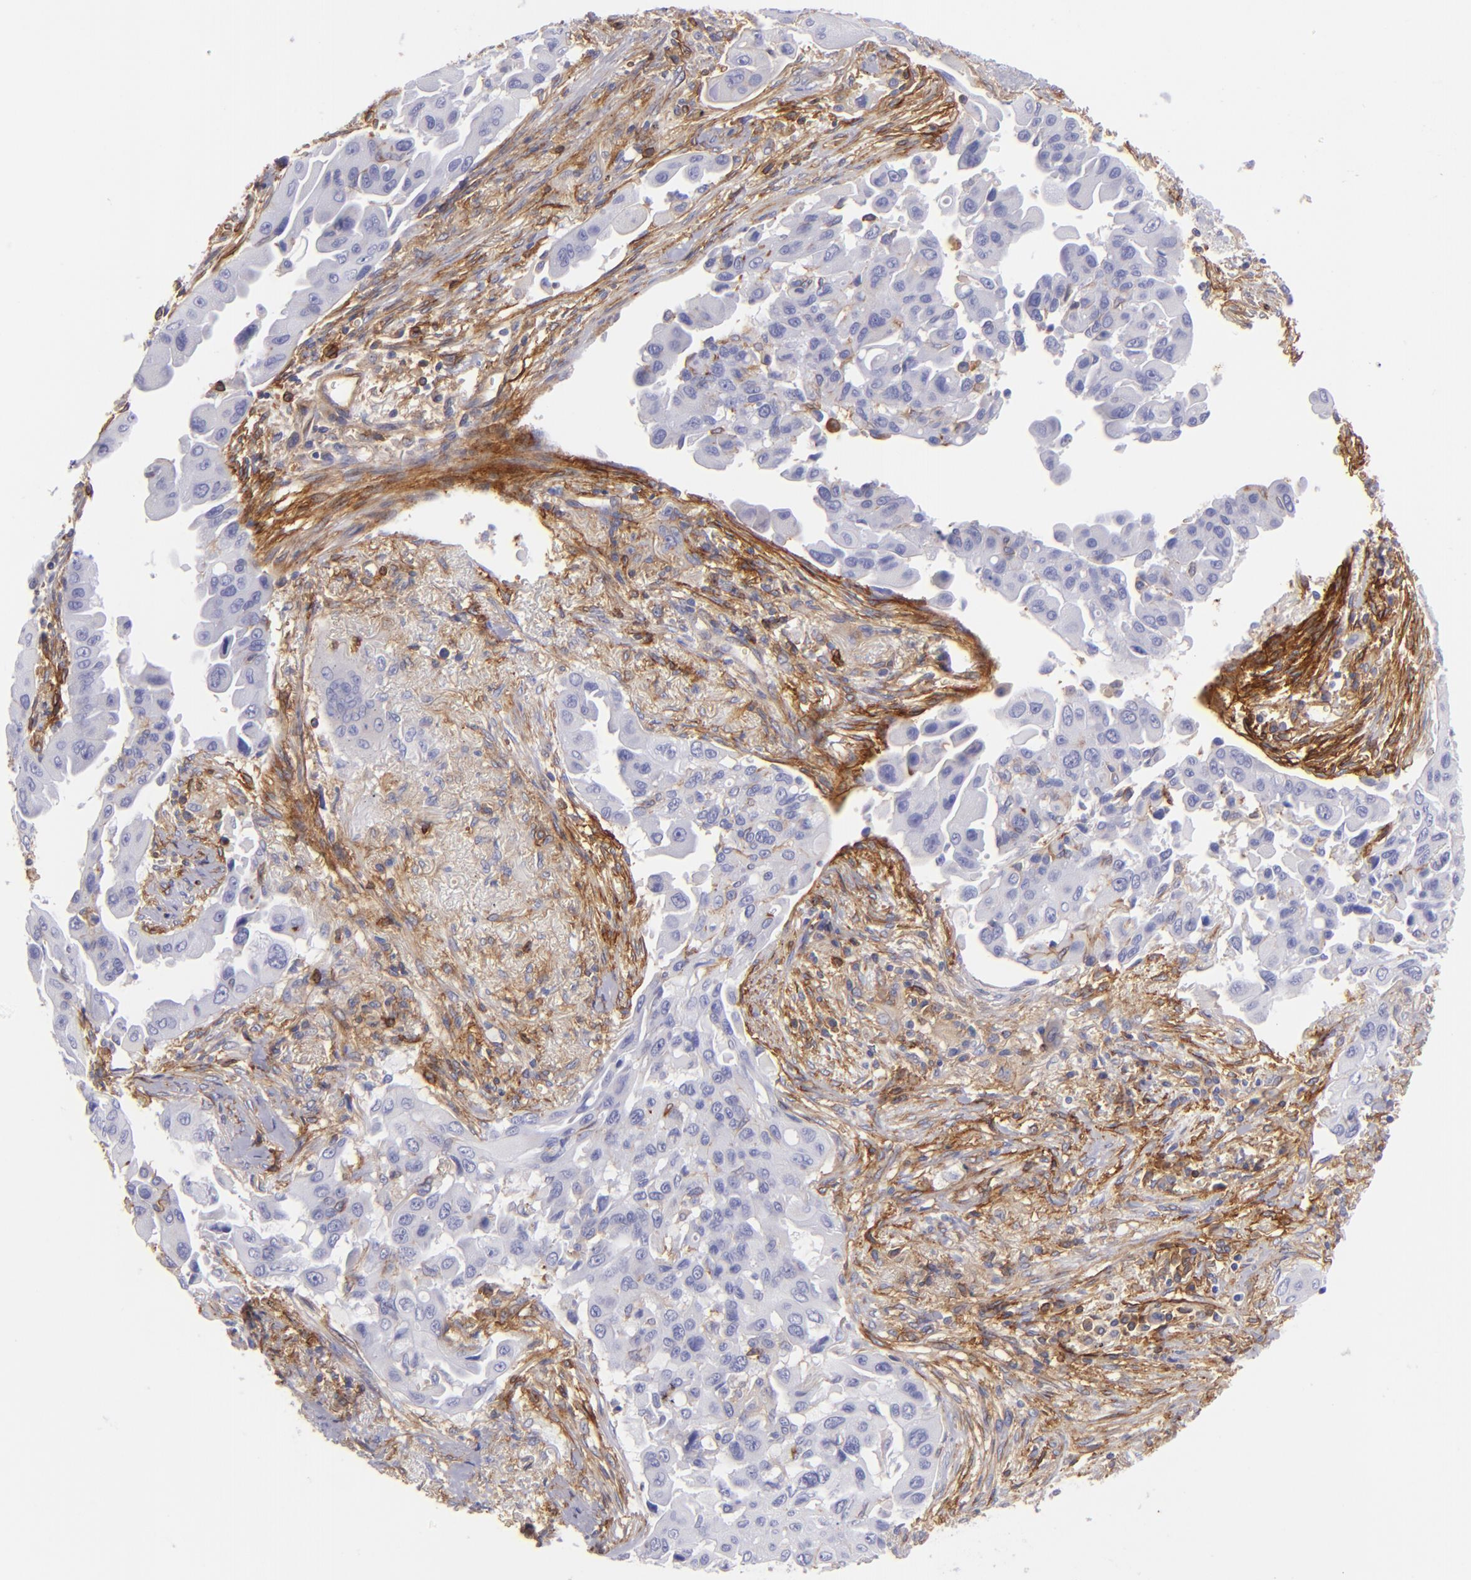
{"staining": {"intensity": "weak", "quantity": "<25%", "location": "cytoplasmic/membranous"}, "tissue": "lung cancer", "cell_type": "Tumor cells", "image_type": "cancer", "snomed": [{"axis": "morphology", "description": "Adenocarcinoma, NOS"}, {"axis": "topography", "description": "Lung"}], "caption": "Tumor cells are negative for protein expression in human lung adenocarcinoma.", "gene": "ENTPD1", "patient": {"sex": "male", "age": 68}}